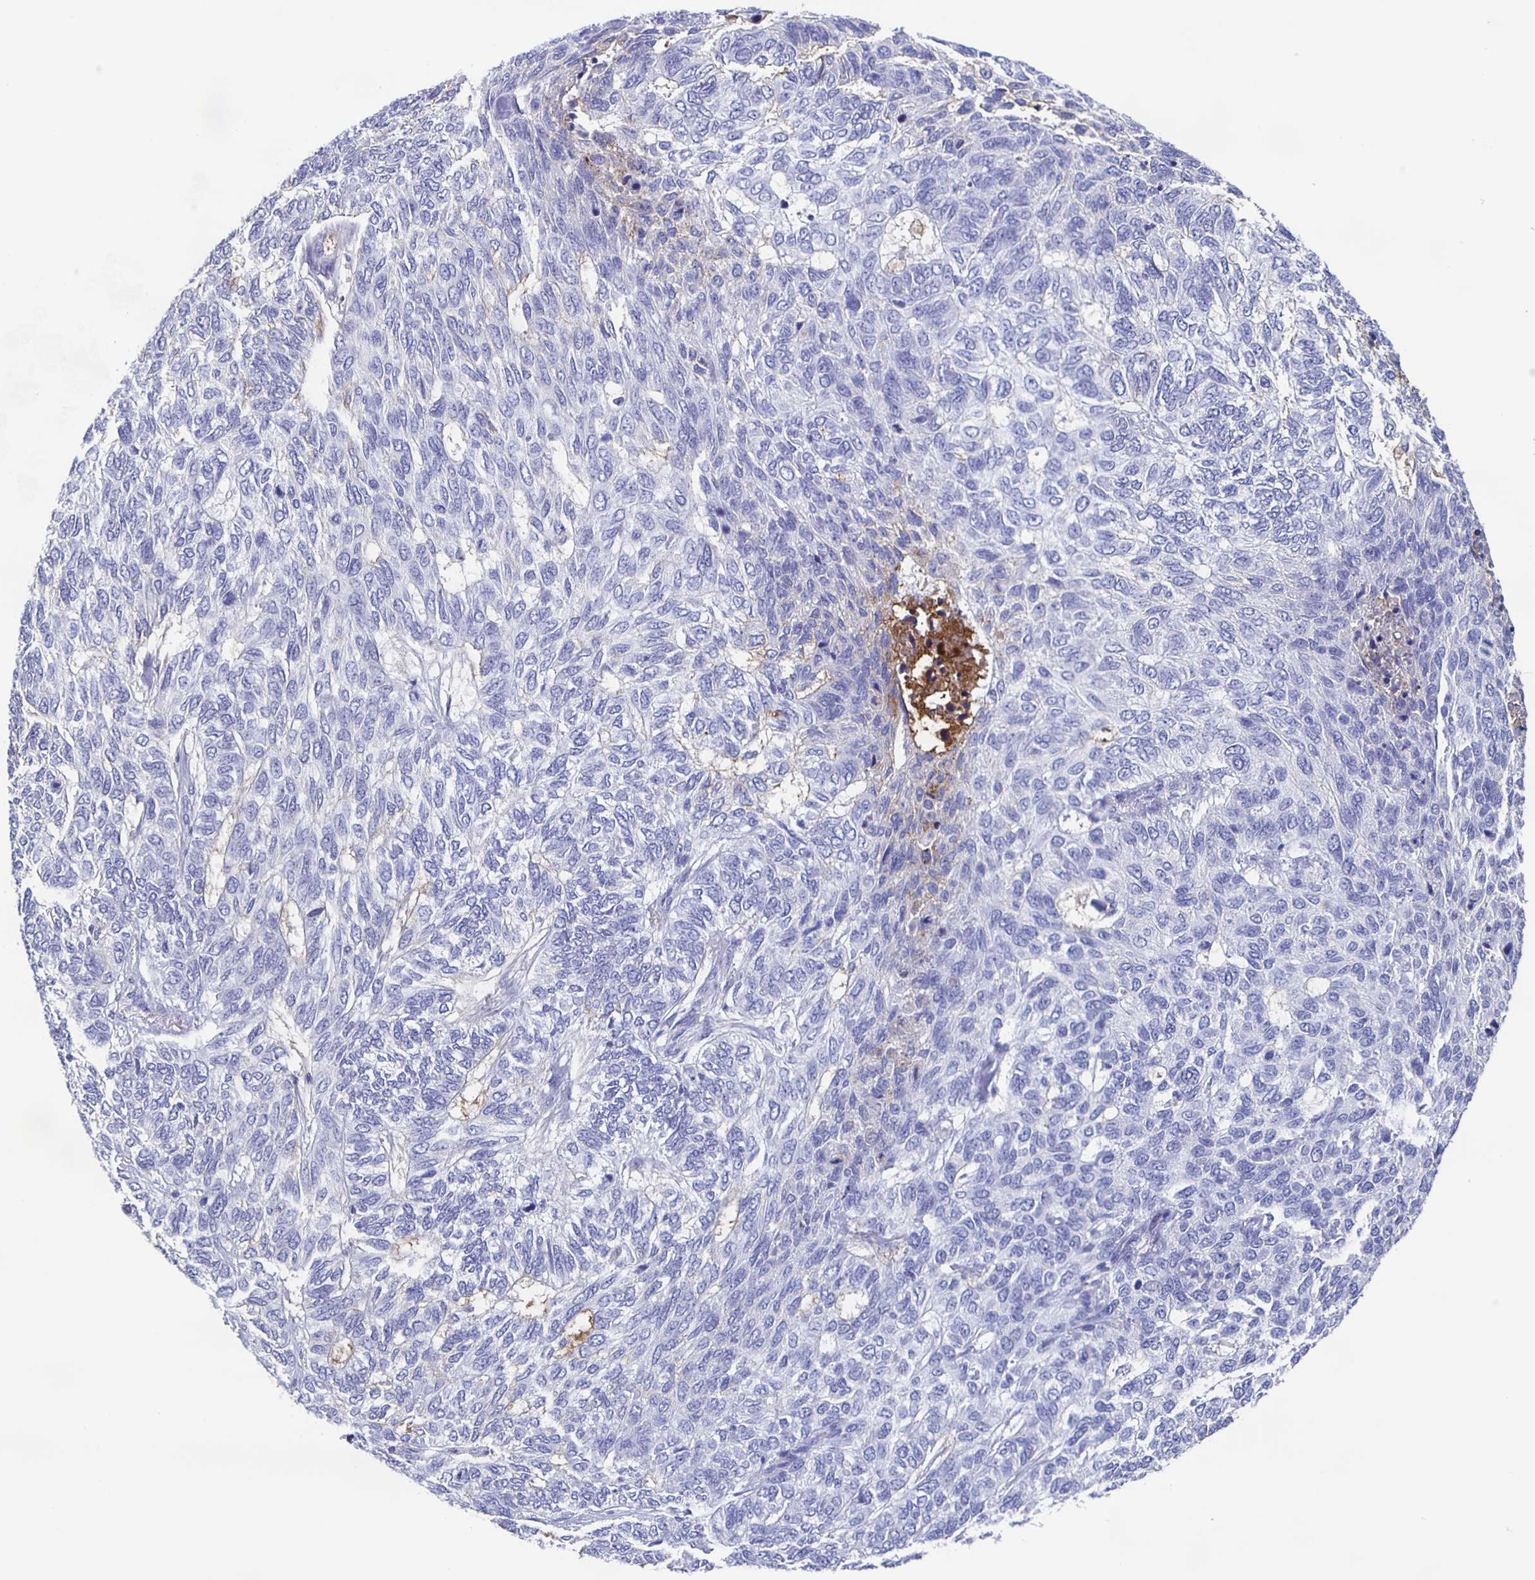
{"staining": {"intensity": "negative", "quantity": "none", "location": "none"}, "tissue": "skin cancer", "cell_type": "Tumor cells", "image_type": "cancer", "snomed": [{"axis": "morphology", "description": "Basal cell carcinoma"}, {"axis": "topography", "description": "Skin"}], "caption": "This micrograph is of basal cell carcinoma (skin) stained with IHC to label a protein in brown with the nuclei are counter-stained blue. There is no positivity in tumor cells.", "gene": "FGA", "patient": {"sex": "female", "age": 65}}